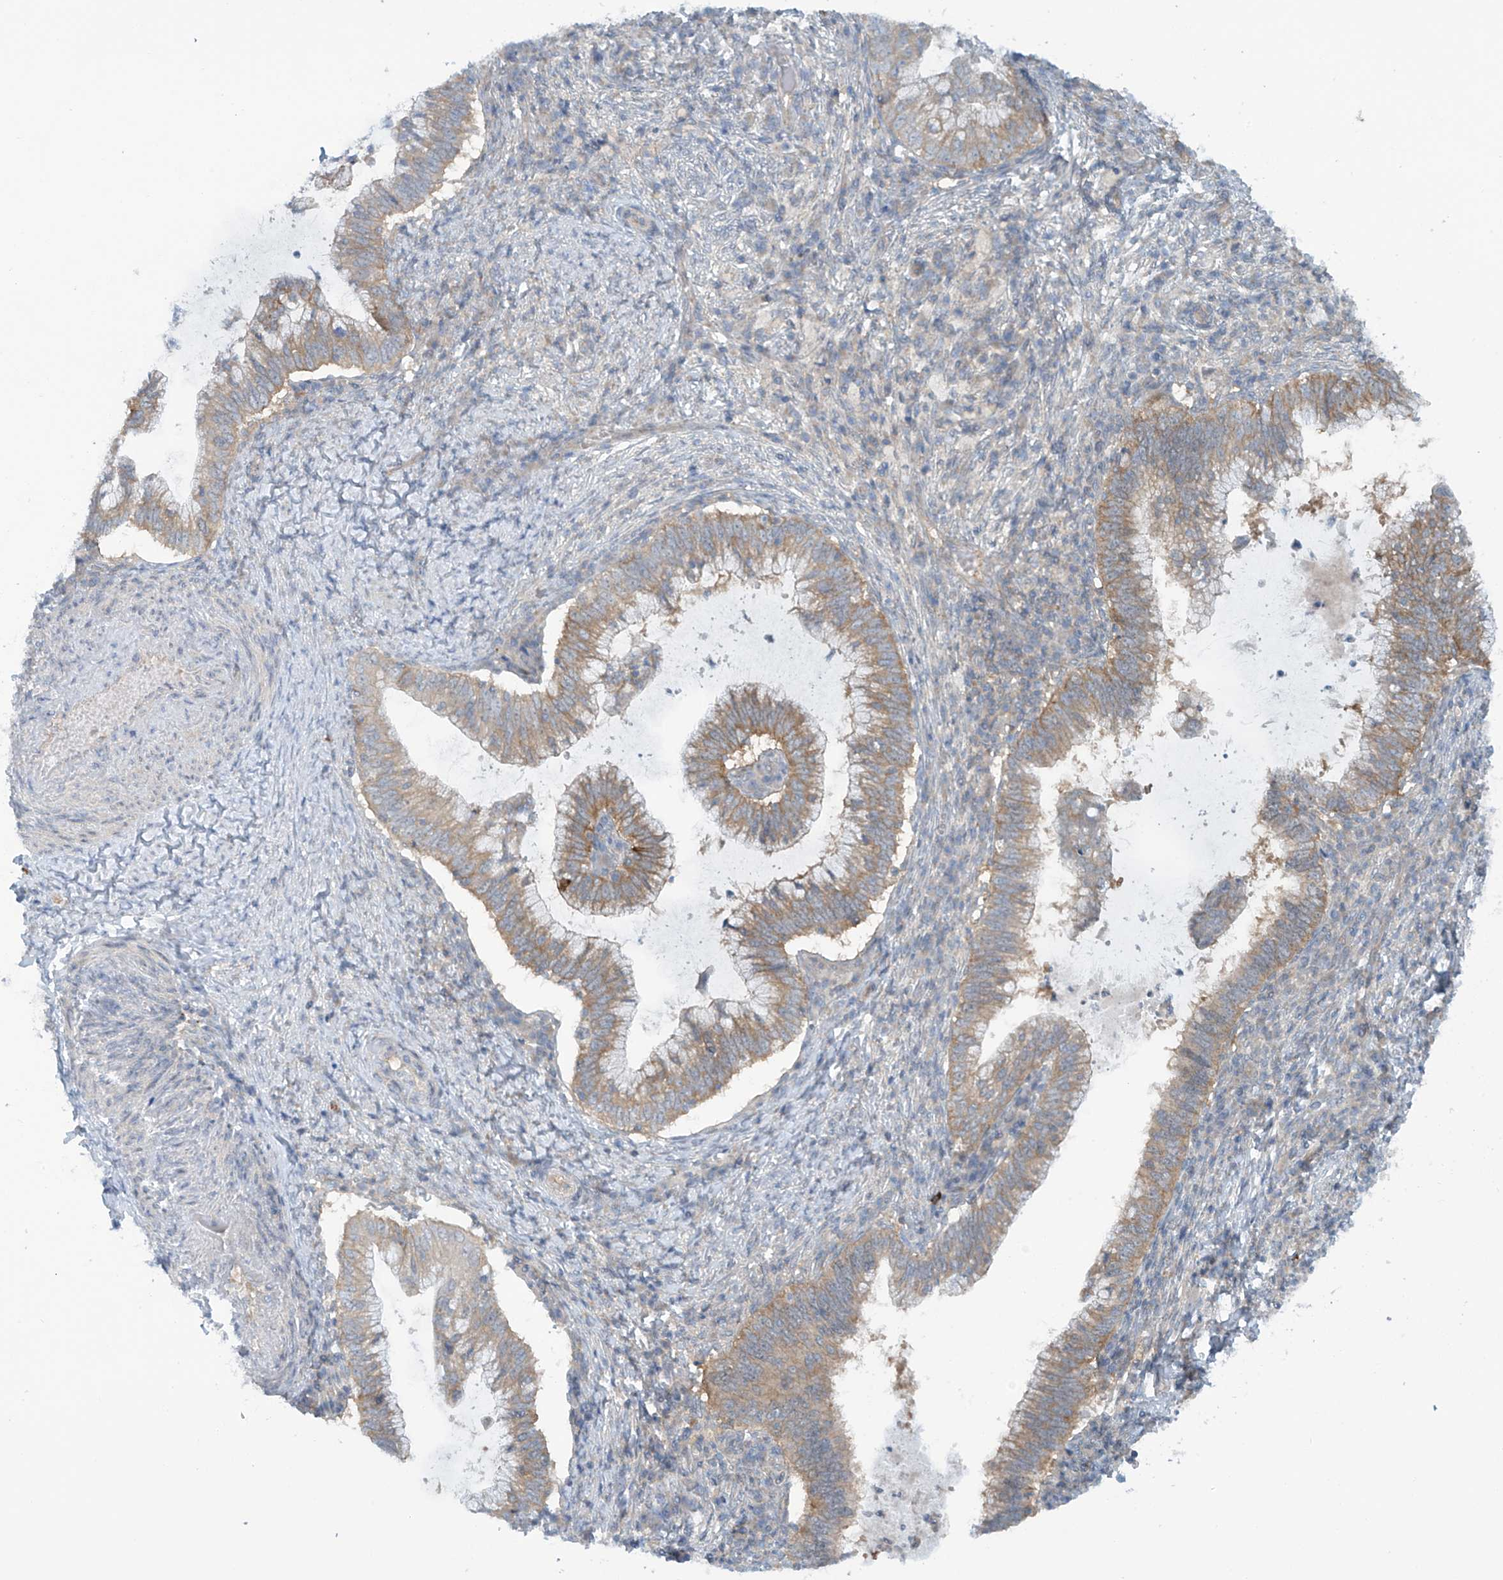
{"staining": {"intensity": "moderate", "quantity": "25%-75%", "location": "cytoplasmic/membranous"}, "tissue": "cervical cancer", "cell_type": "Tumor cells", "image_type": "cancer", "snomed": [{"axis": "morphology", "description": "Adenocarcinoma, NOS"}, {"axis": "topography", "description": "Cervix"}], "caption": "A micrograph of human adenocarcinoma (cervical) stained for a protein shows moderate cytoplasmic/membranous brown staining in tumor cells. Ihc stains the protein of interest in brown and the nuclei are stained blue.", "gene": "FSD1L", "patient": {"sex": "female", "age": 36}}